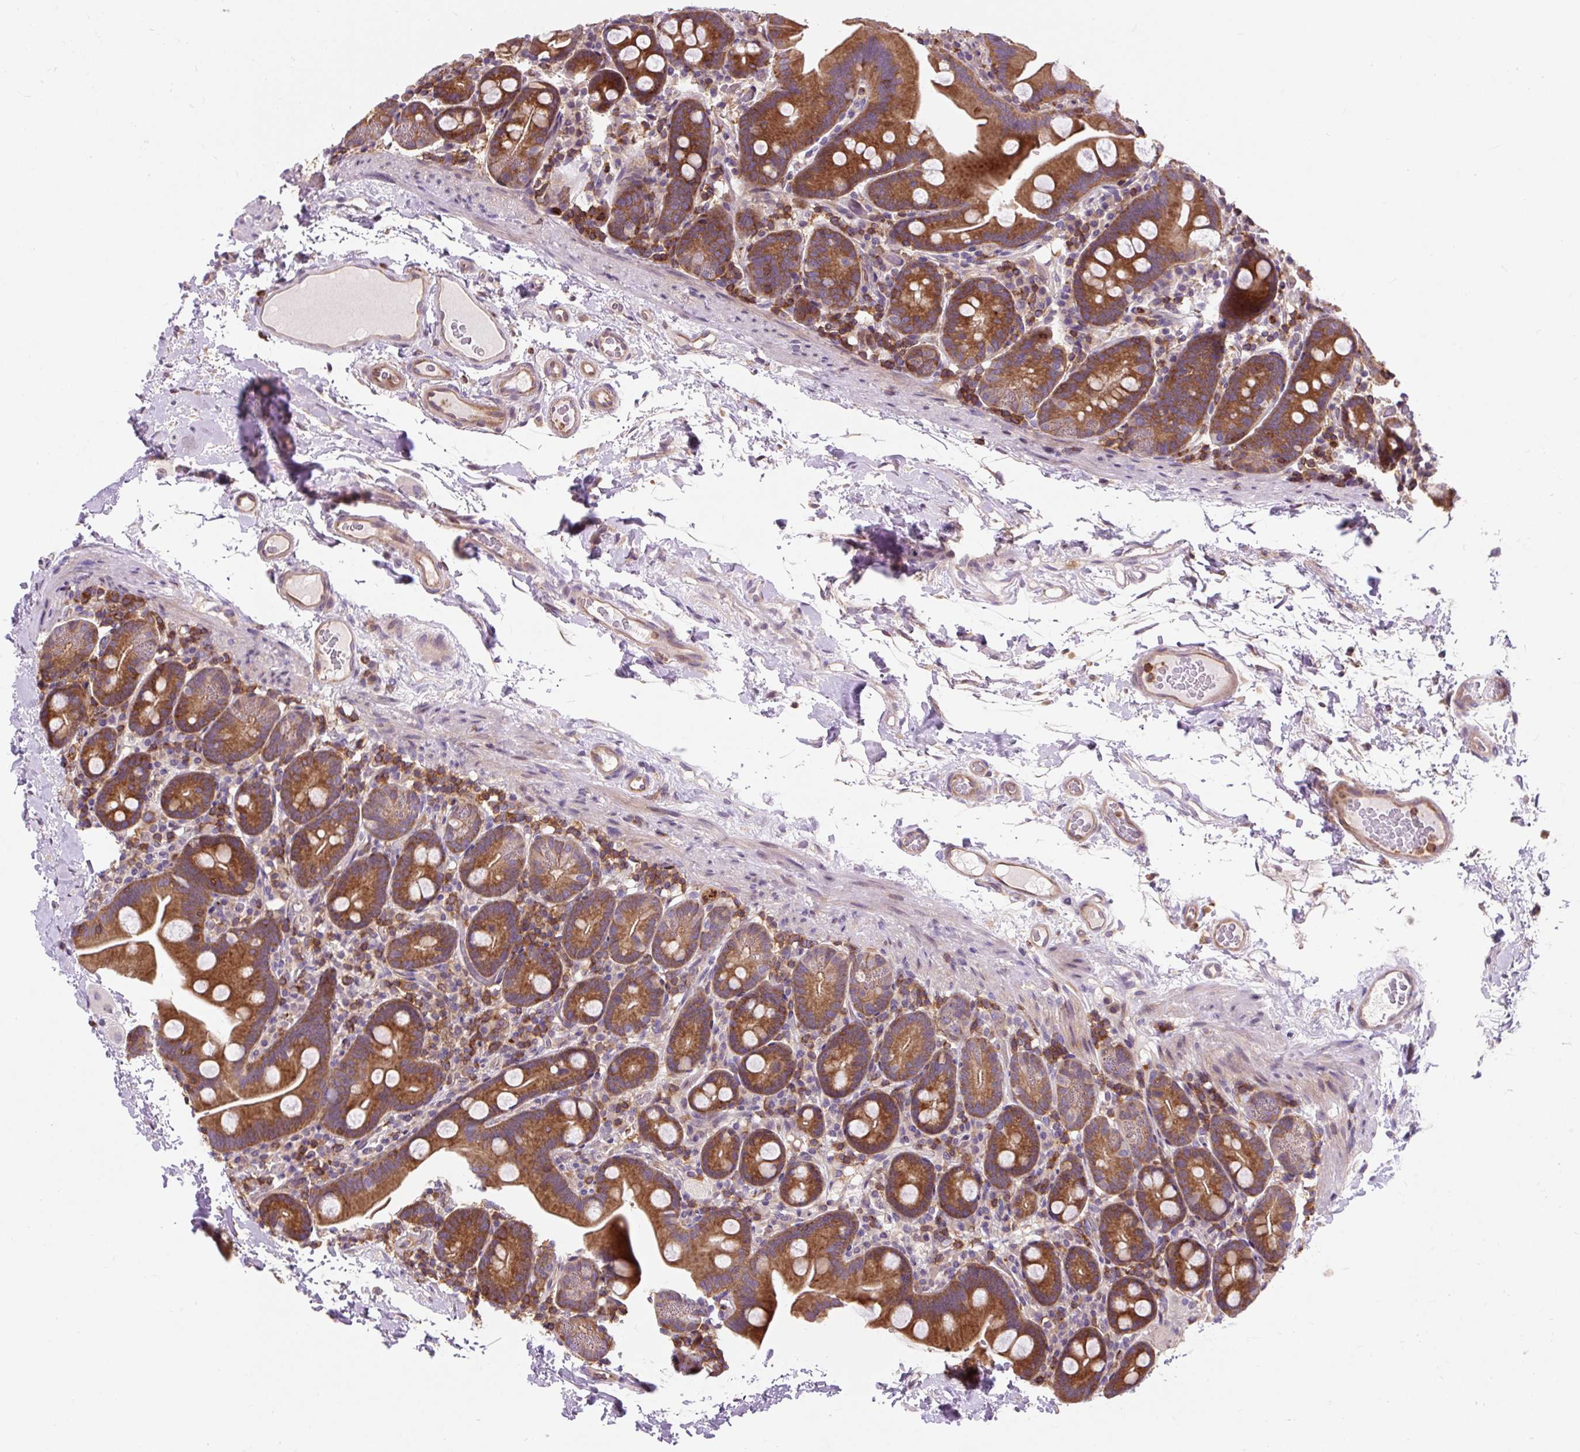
{"staining": {"intensity": "moderate", "quantity": ">75%", "location": "cytoplasmic/membranous"}, "tissue": "small intestine", "cell_type": "Glandular cells", "image_type": "normal", "snomed": [{"axis": "morphology", "description": "Normal tissue, NOS"}, {"axis": "topography", "description": "Small intestine"}], "caption": "Immunohistochemistry (IHC) (DAB (3,3'-diaminobenzidine)) staining of normal small intestine displays moderate cytoplasmic/membranous protein positivity in about >75% of glandular cells.", "gene": "CISD3", "patient": {"sex": "female", "age": 68}}